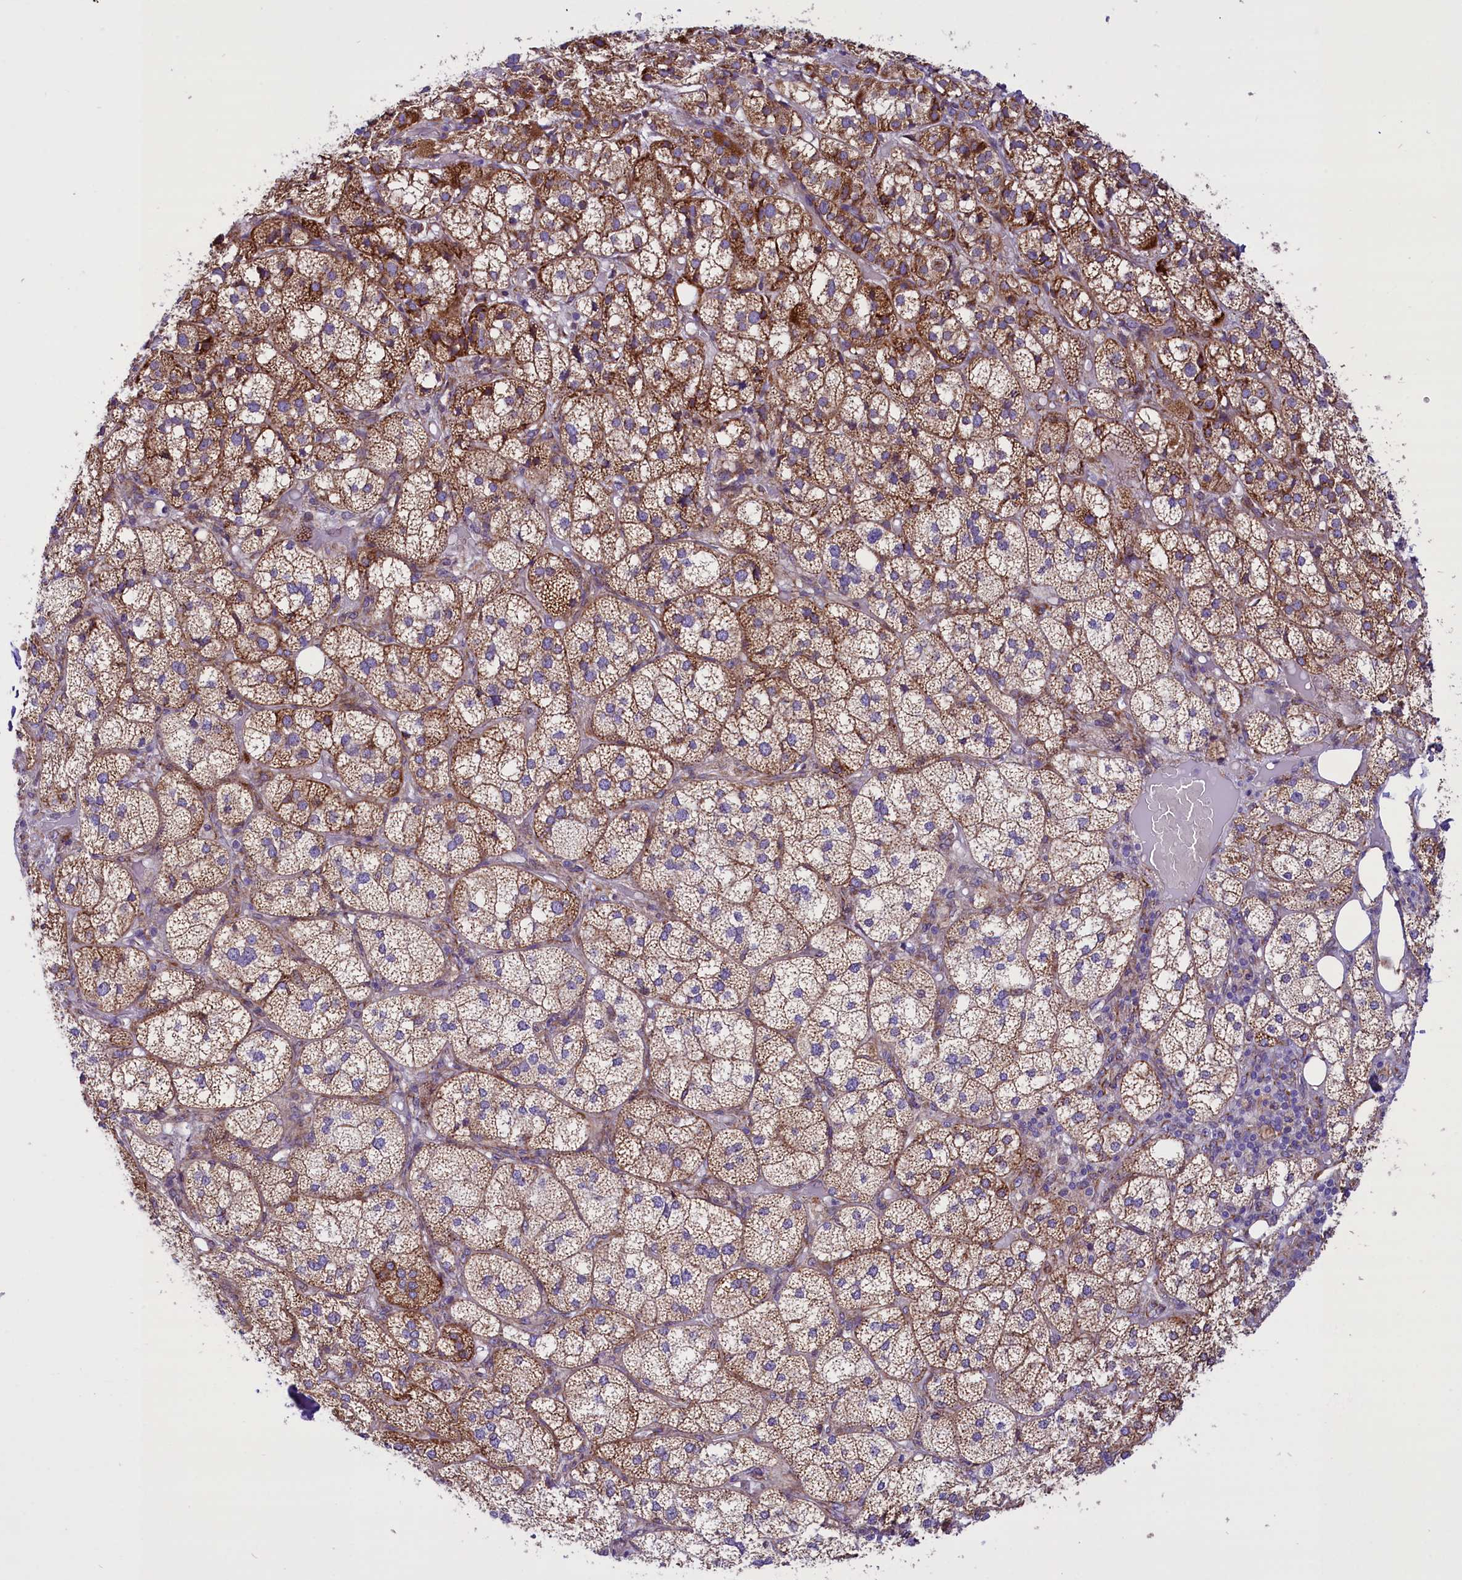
{"staining": {"intensity": "strong", "quantity": ">75%", "location": "cytoplasmic/membranous"}, "tissue": "adrenal gland", "cell_type": "Glandular cells", "image_type": "normal", "snomed": [{"axis": "morphology", "description": "Normal tissue, NOS"}, {"axis": "topography", "description": "Adrenal gland"}], "caption": "Immunohistochemical staining of normal adrenal gland shows >75% levels of strong cytoplasmic/membranous protein positivity in approximately >75% of glandular cells.", "gene": "PTPRU", "patient": {"sex": "female", "age": 61}}